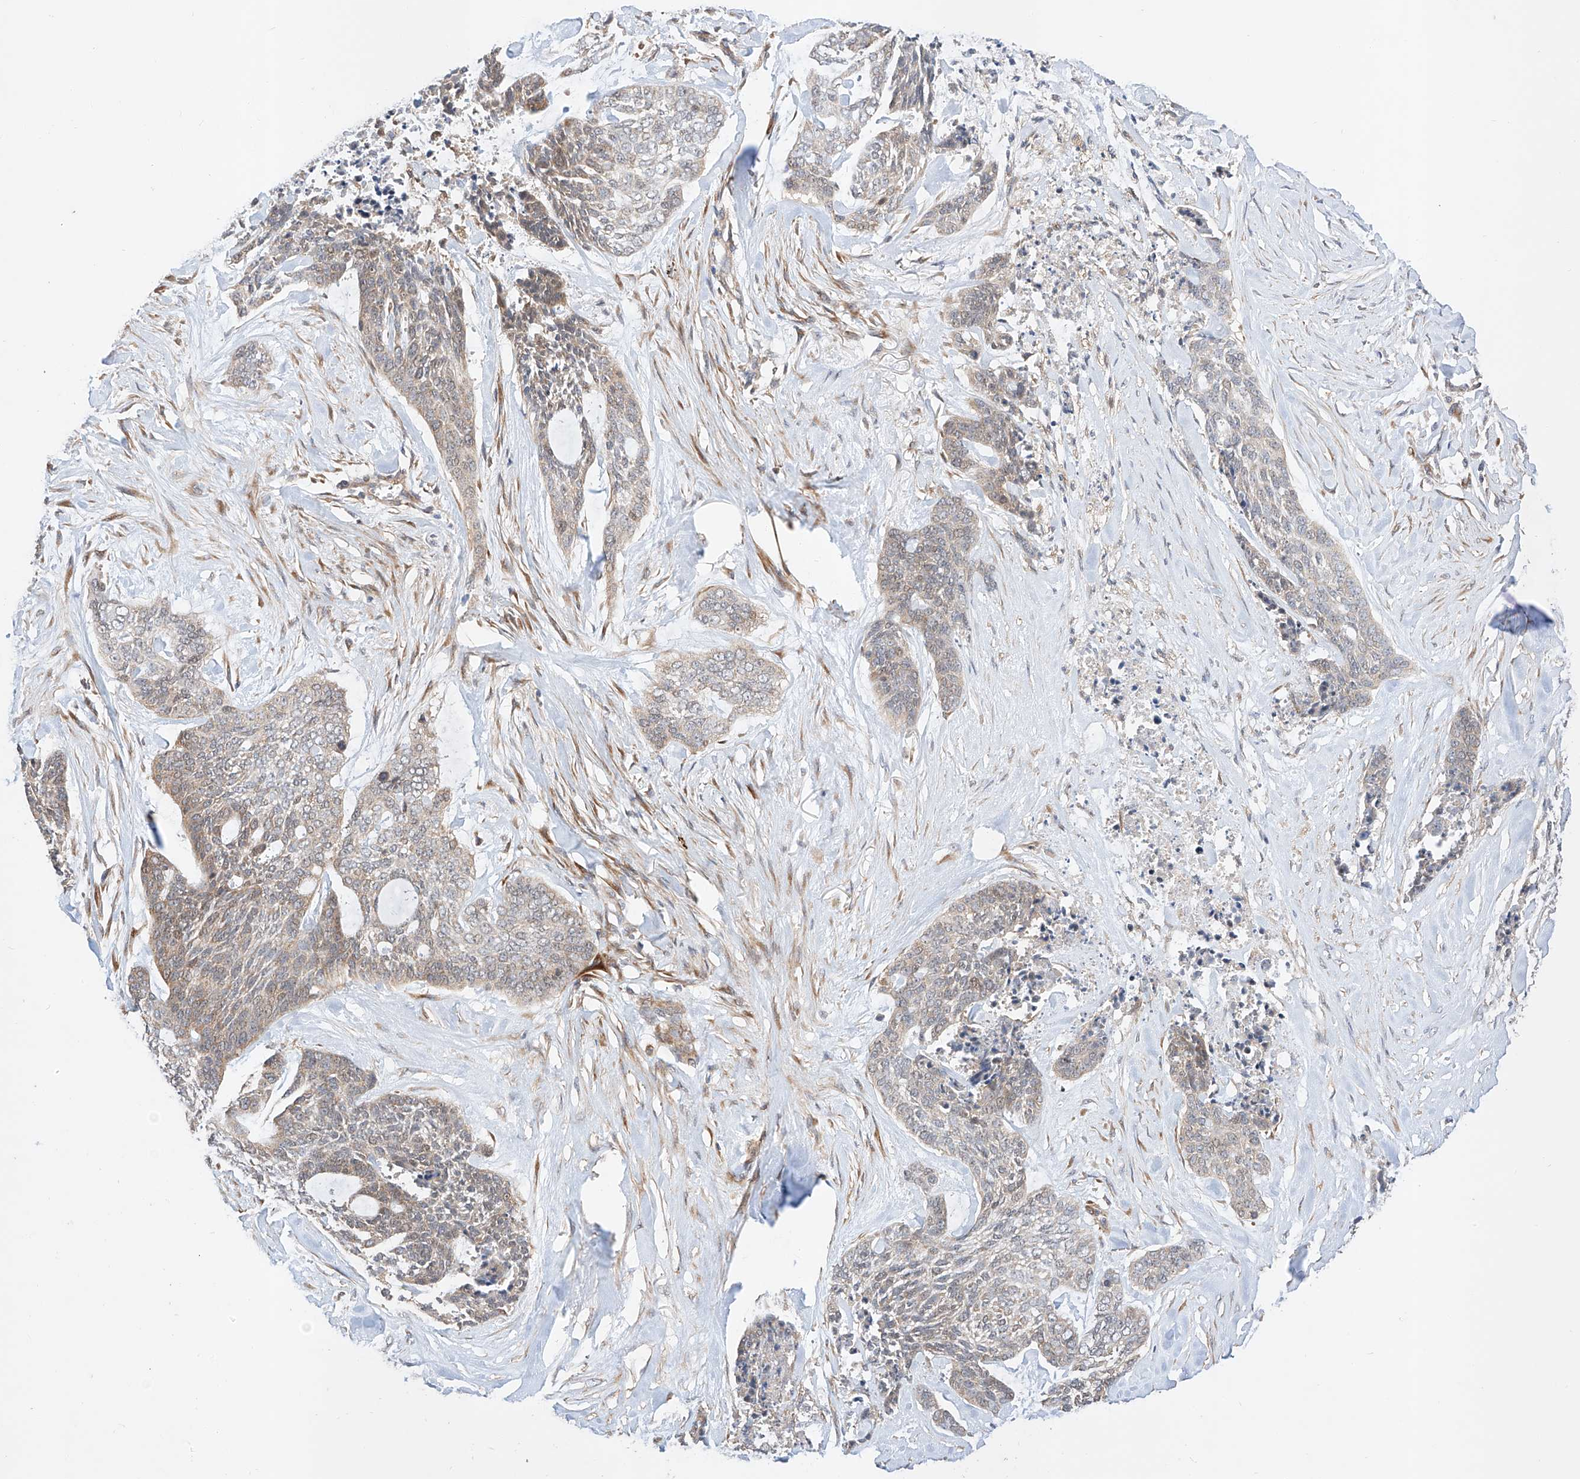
{"staining": {"intensity": "weak", "quantity": "<25%", "location": "cytoplasmic/membranous"}, "tissue": "skin cancer", "cell_type": "Tumor cells", "image_type": "cancer", "snomed": [{"axis": "morphology", "description": "Basal cell carcinoma"}, {"axis": "topography", "description": "Skin"}], "caption": "Immunohistochemistry (IHC) photomicrograph of skin basal cell carcinoma stained for a protein (brown), which shows no expression in tumor cells. (DAB (3,3'-diaminobenzidine) immunohistochemistry with hematoxylin counter stain).", "gene": "RAB23", "patient": {"sex": "female", "age": 64}}